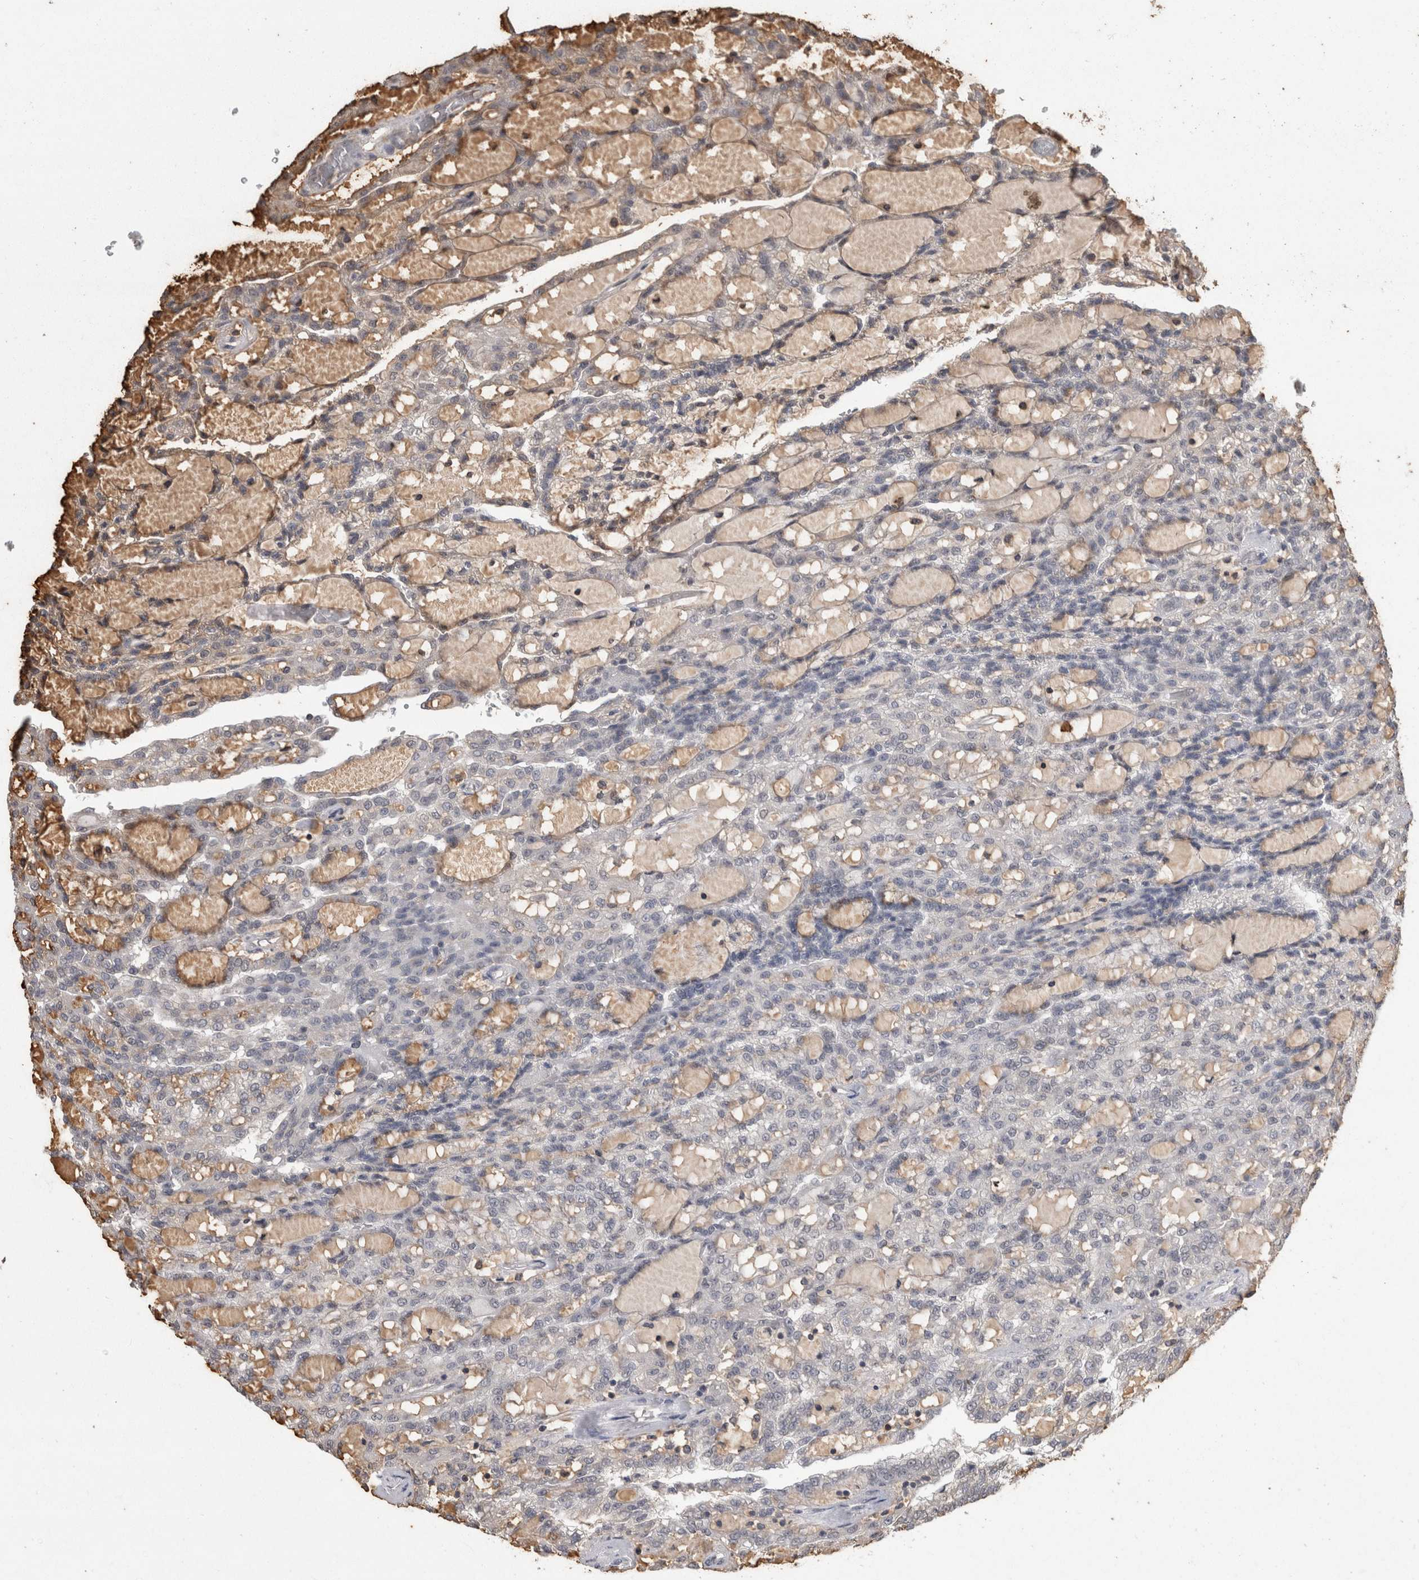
{"staining": {"intensity": "negative", "quantity": "none", "location": "none"}, "tissue": "renal cancer", "cell_type": "Tumor cells", "image_type": "cancer", "snomed": [{"axis": "morphology", "description": "Adenocarcinoma, NOS"}, {"axis": "topography", "description": "Kidney"}], "caption": "Renal cancer was stained to show a protein in brown. There is no significant expression in tumor cells.", "gene": "PREP", "patient": {"sex": "male", "age": 63}}